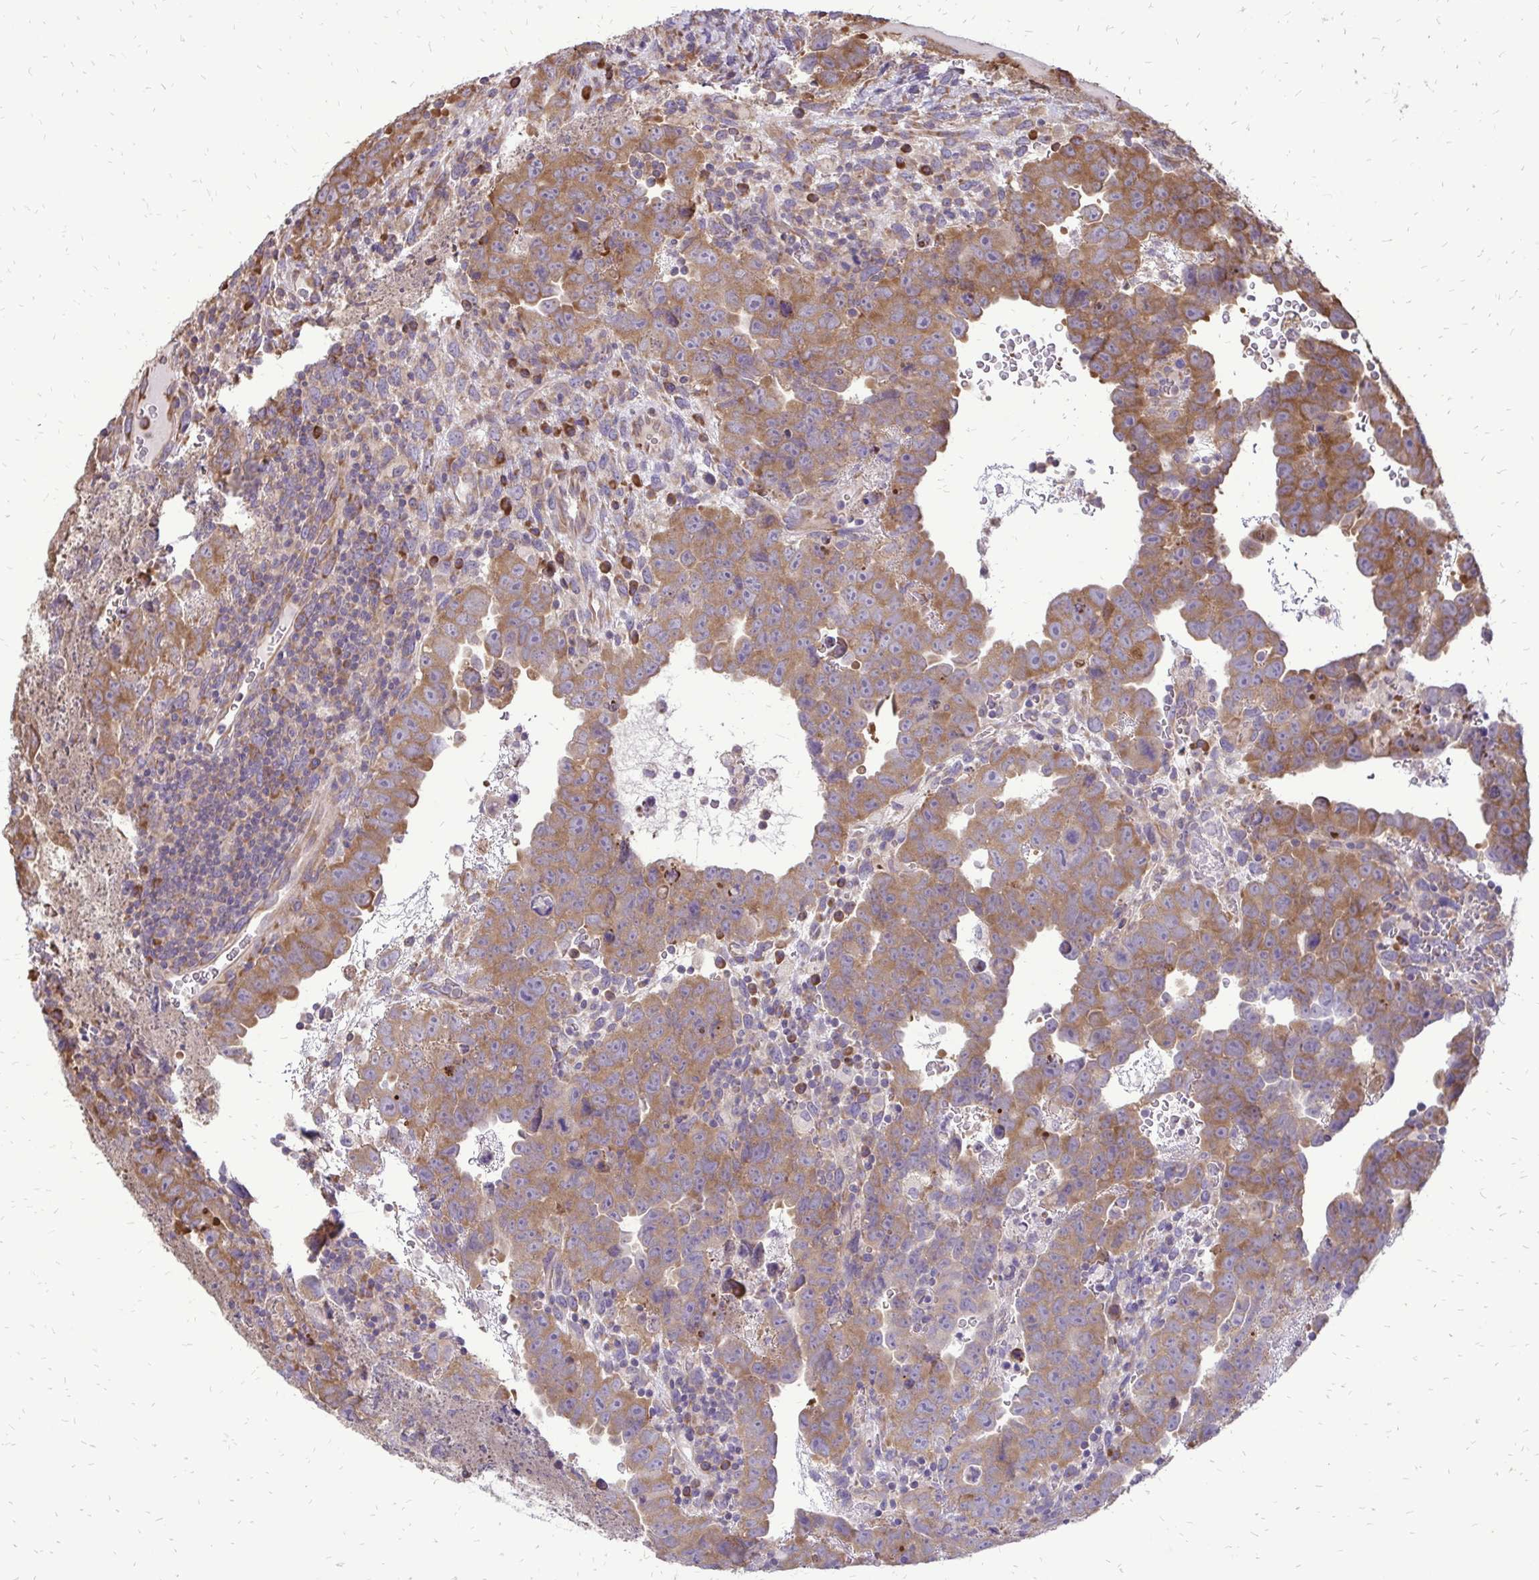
{"staining": {"intensity": "moderate", "quantity": ">75%", "location": "cytoplasmic/membranous"}, "tissue": "testis cancer", "cell_type": "Tumor cells", "image_type": "cancer", "snomed": [{"axis": "morphology", "description": "Carcinoma, Embryonal, NOS"}, {"axis": "topography", "description": "Testis"}], "caption": "Immunohistochemical staining of human embryonal carcinoma (testis) exhibits moderate cytoplasmic/membranous protein expression in approximately >75% of tumor cells.", "gene": "RPS3", "patient": {"sex": "male", "age": 24}}